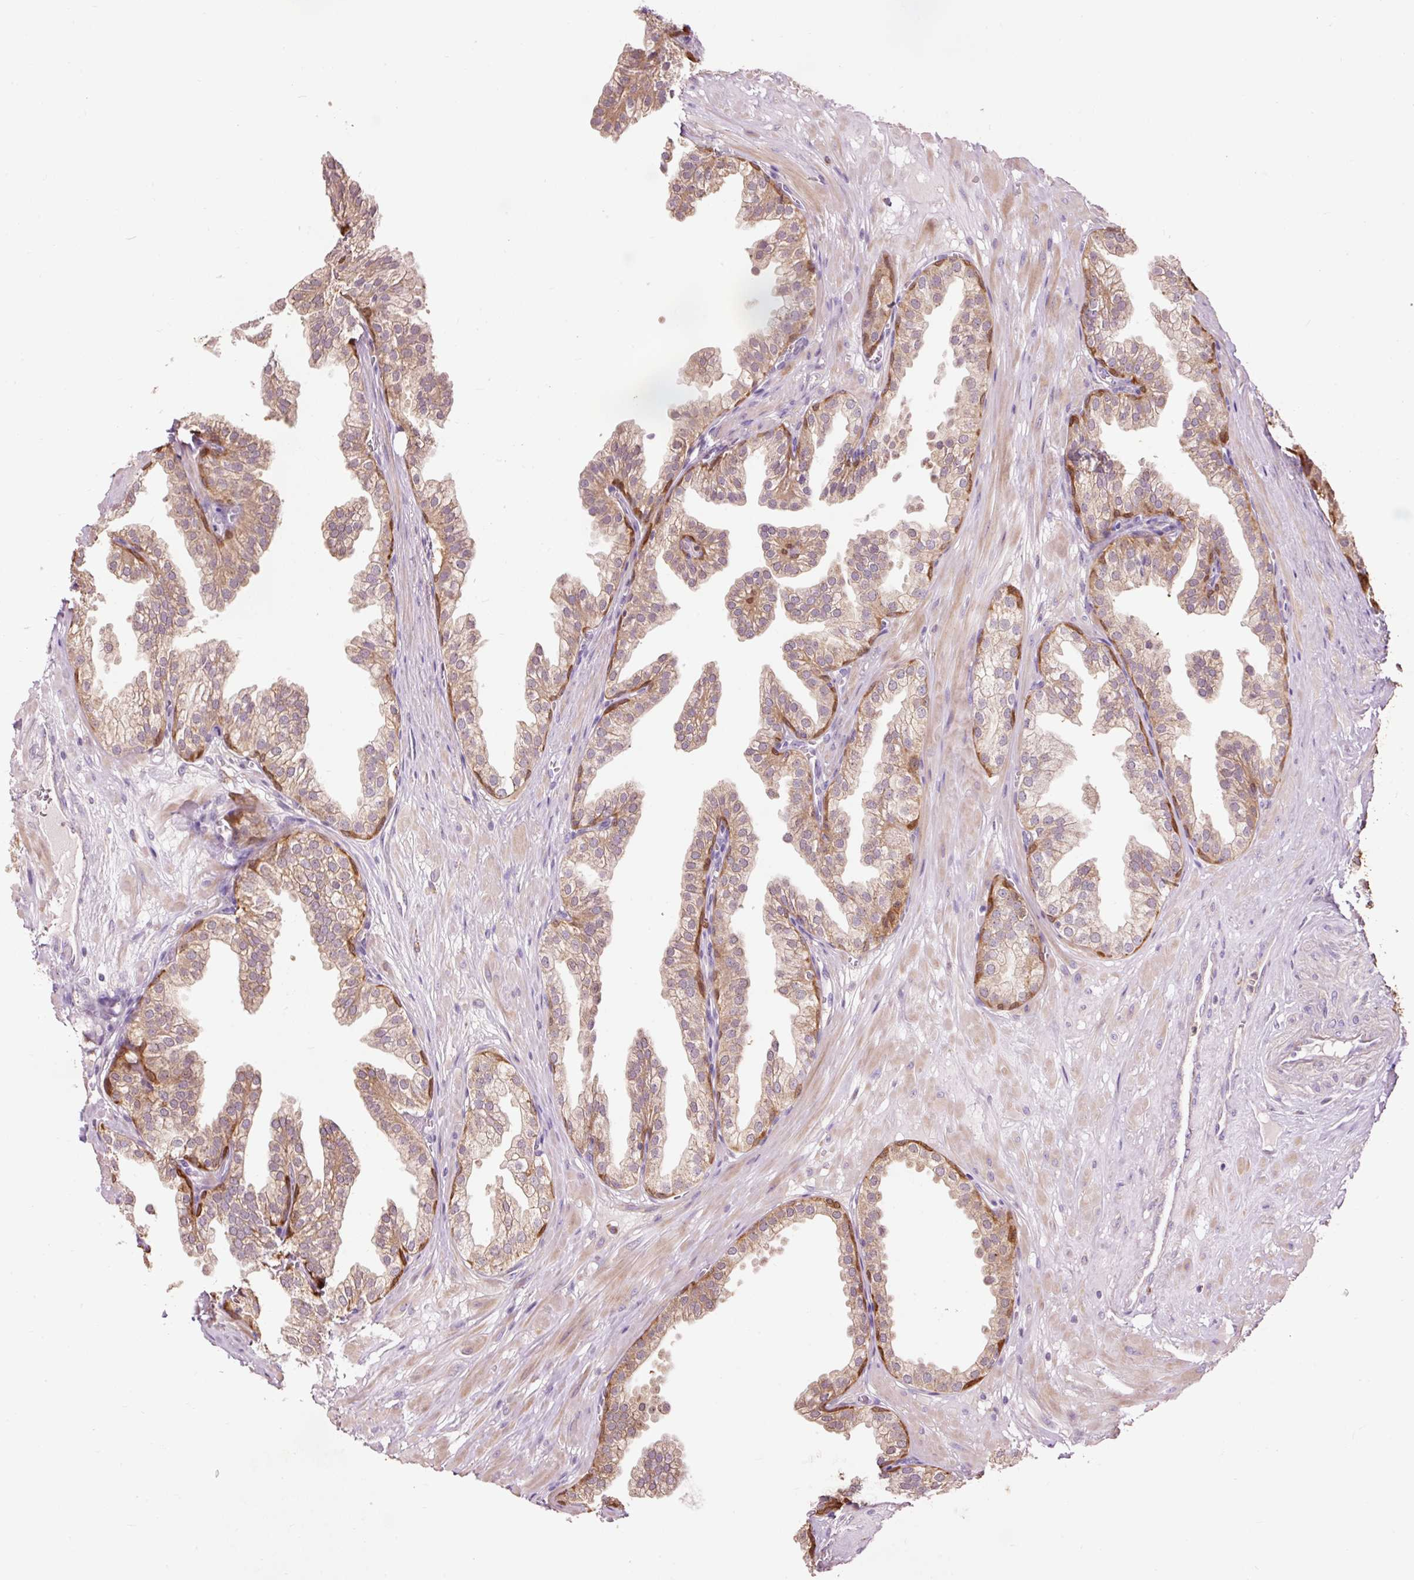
{"staining": {"intensity": "weak", "quantity": "25%-75%", "location": "cytoplasmic/membranous"}, "tissue": "prostate", "cell_type": "Glandular cells", "image_type": "normal", "snomed": [{"axis": "morphology", "description": "Normal tissue, NOS"}, {"axis": "topography", "description": "Prostate"}, {"axis": "topography", "description": "Peripheral nerve tissue"}], "caption": "Weak cytoplasmic/membranous protein staining is appreciated in approximately 25%-75% of glandular cells in prostate. (DAB (3,3'-diaminobenzidine) IHC, brown staining for protein, blue staining for nuclei).", "gene": "PRDX5", "patient": {"sex": "male", "age": 55}}